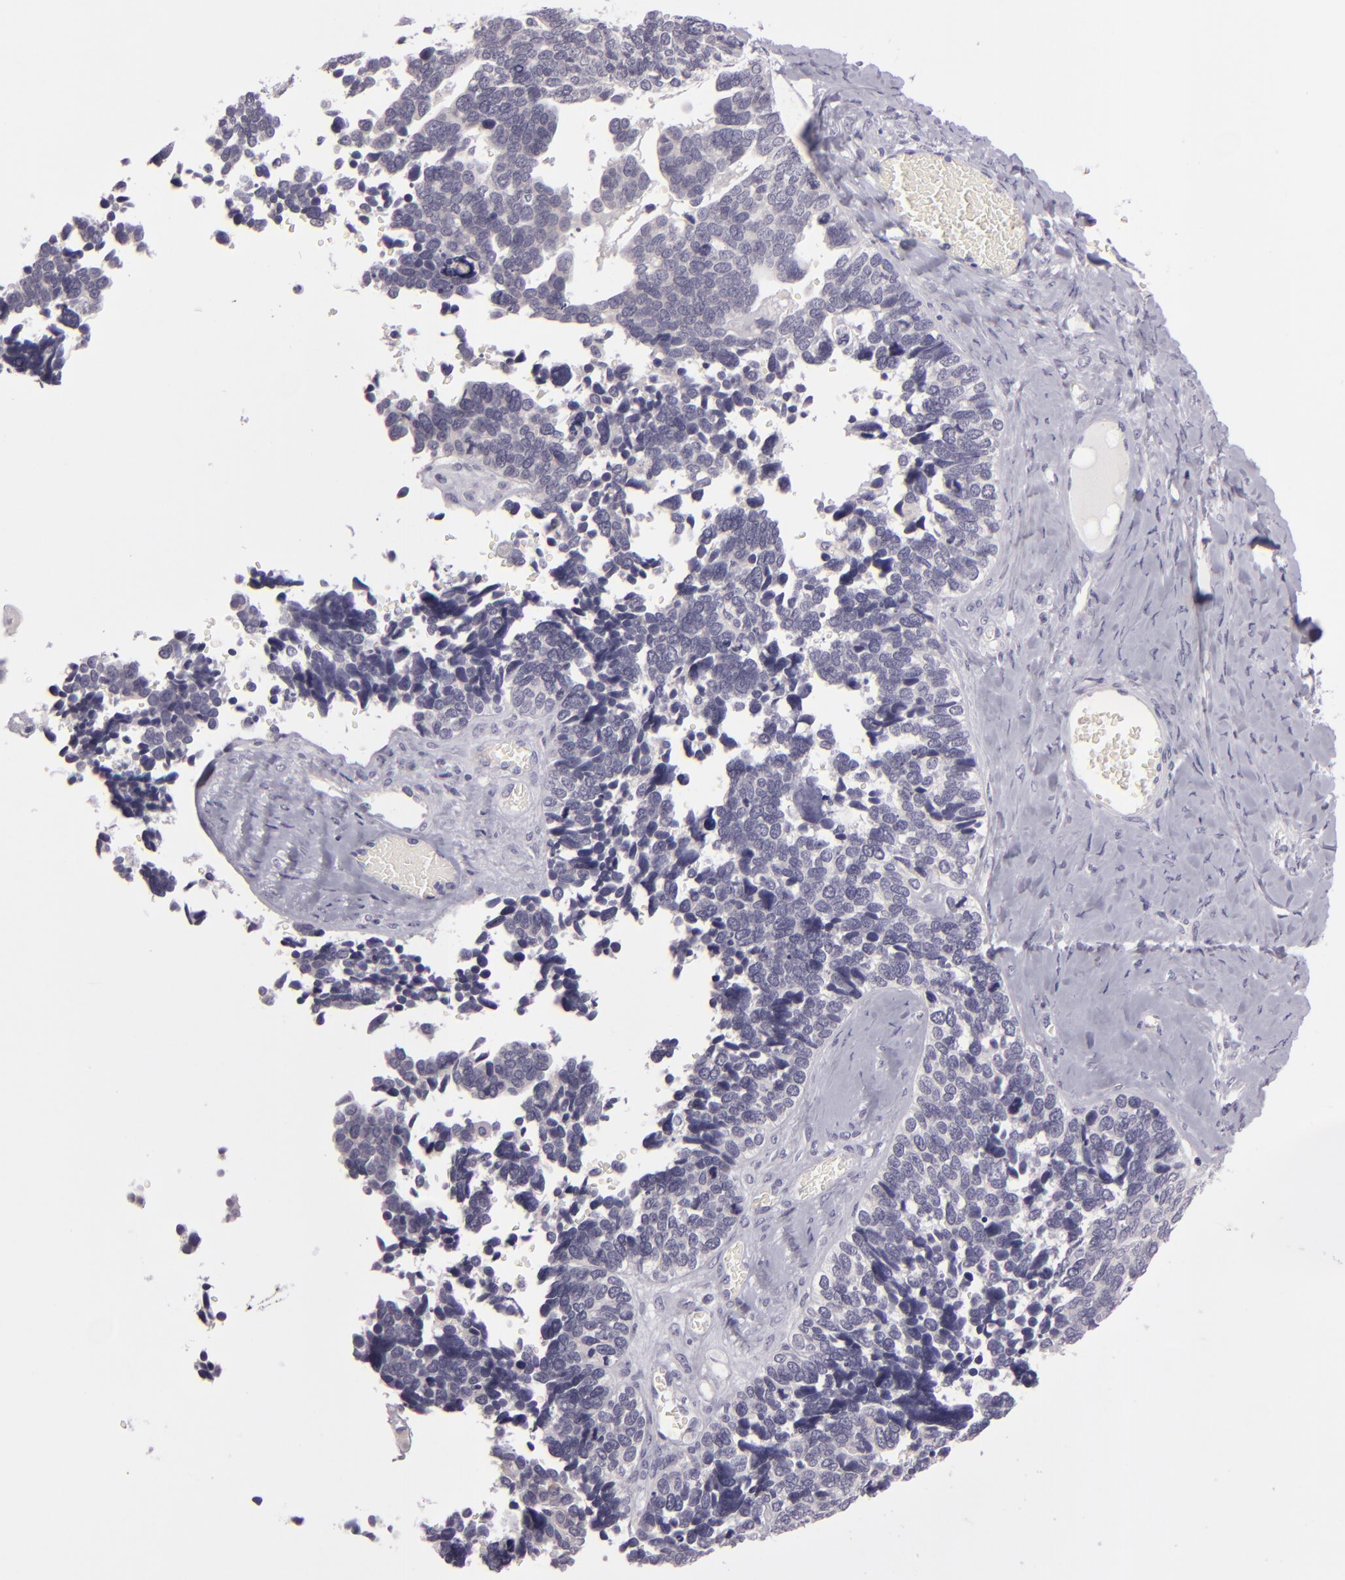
{"staining": {"intensity": "negative", "quantity": "none", "location": "none"}, "tissue": "ovarian cancer", "cell_type": "Tumor cells", "image_type": "cancer", "snomed": [{"axis": "morphology", "description": "Cystadenocarcinoma, serous, NOS"}, {"axis": "topography", "description": "Ovary"}], "caption": "Immunohistochemistry of ovarian cancer (serous cystadenocarcinoma) exhibits no expression in tumor cells.", "gene": "EGFL6", "patient": {"sex": "female", "age": 77}}